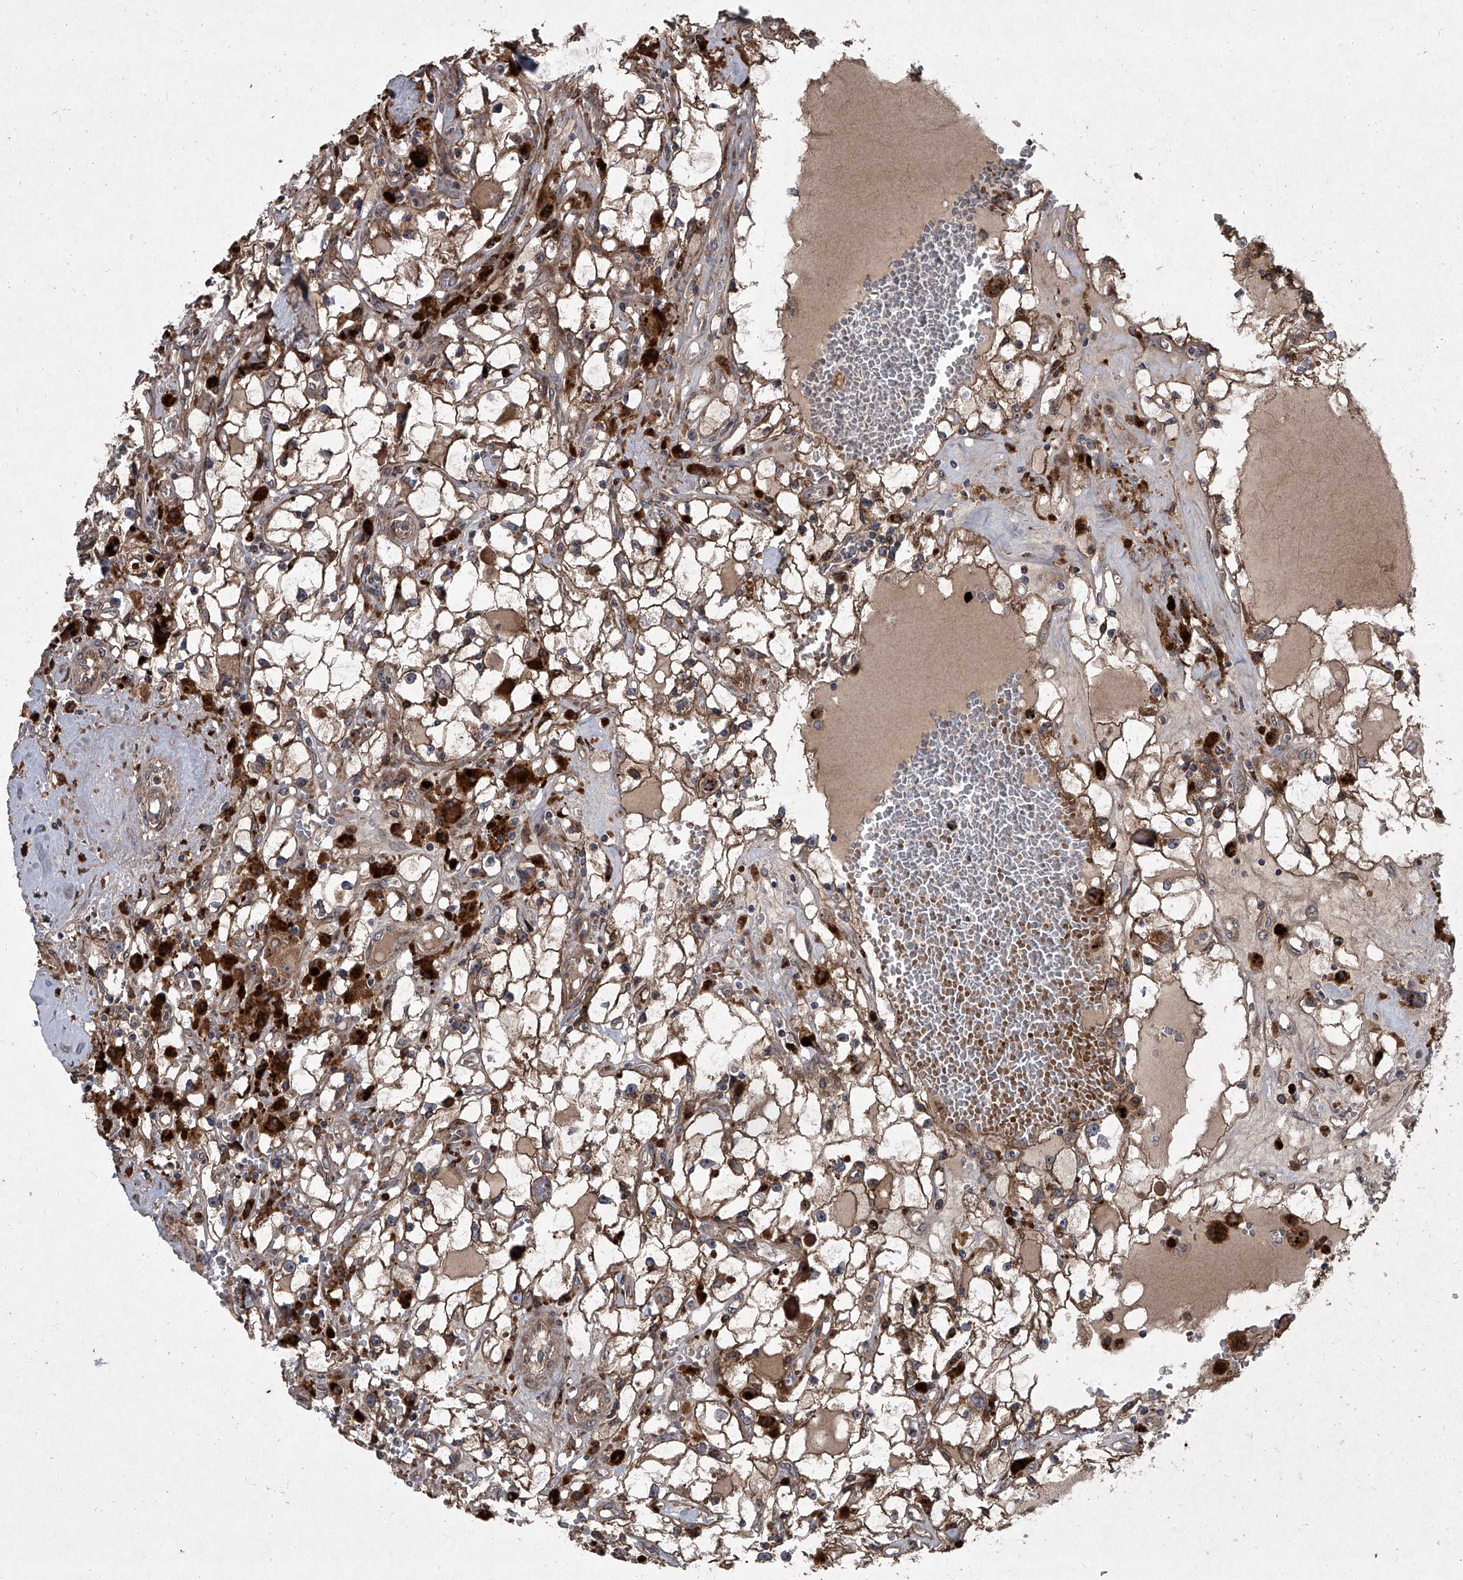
{"staining": {"intensity": "moderate", "quantity": ">75%", "location": "cytoplasmic/membranous"}, "tissue": "renal cancer", "cell_type": "Tumor cells", "image_type": "cancer", "snomed": [{"axis": "morphology", "description": "Adenocarcinoma, NOS"}, {"axis": "topography", "description": "Kidney"}], "caption": "The immunohistochemical stain highlights moderate cytoplasmic/membranous positivity in tumor cells of renal adenocarcinoma tissue.", "gene": "EVA1C", "patient": {"sex": "male", "age": 56}}